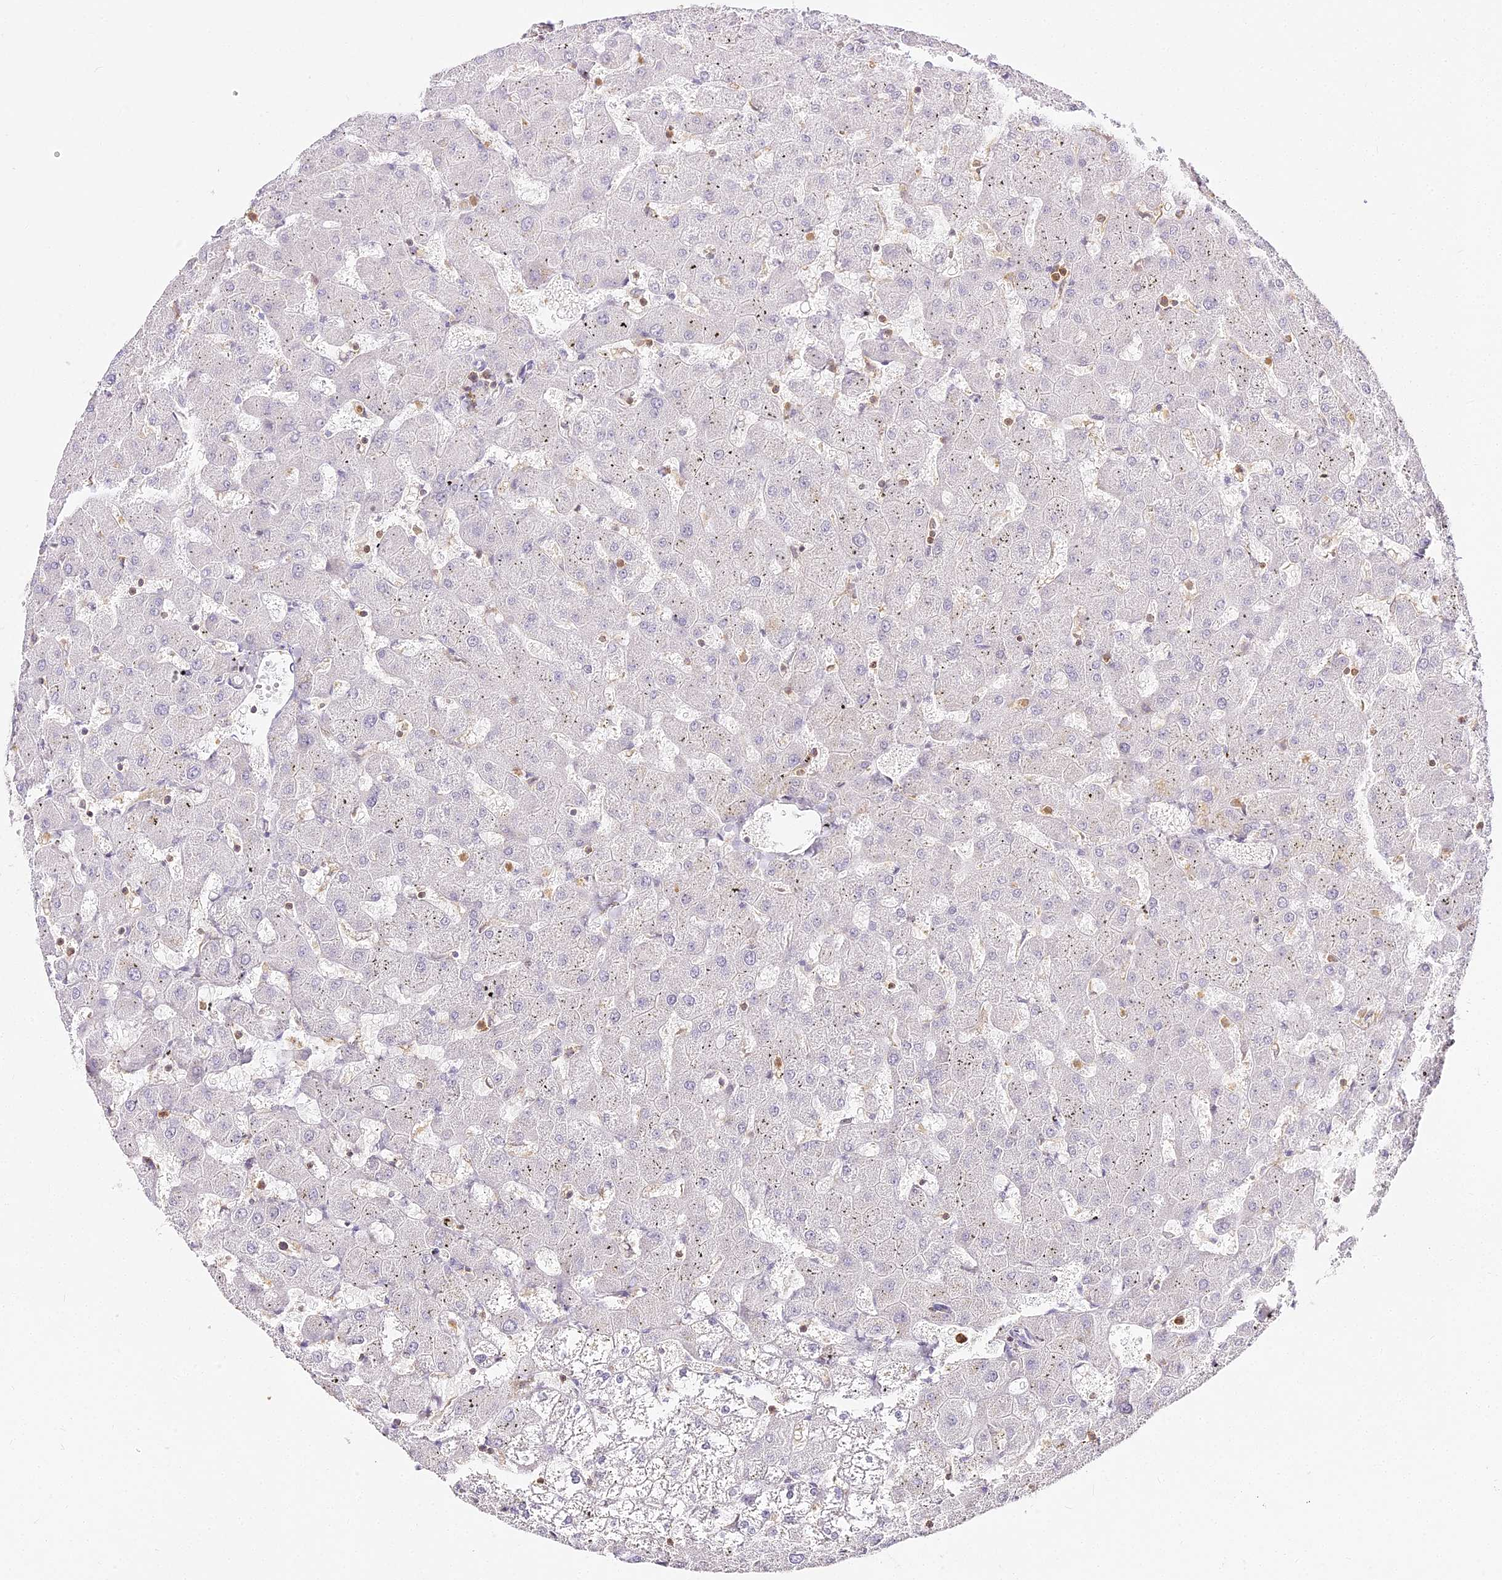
{"staining": {"intensity": "negative", "quantity": "none", "location": "none"}, "tissue": "liver", "cell_type": "Cholangiocytes", "image_type": "normal", "snomed": [{"axis": "morphology", "description": "Normal tissue, NOS"}, {"axis": "topography", "description": "Liver"}], "caption": "This is an IHC image of unremarkable human liver. There is no positivity in cholangiocytes.", "gene": "DOCK2", "patient": {"sex": "female", "age": 63}}